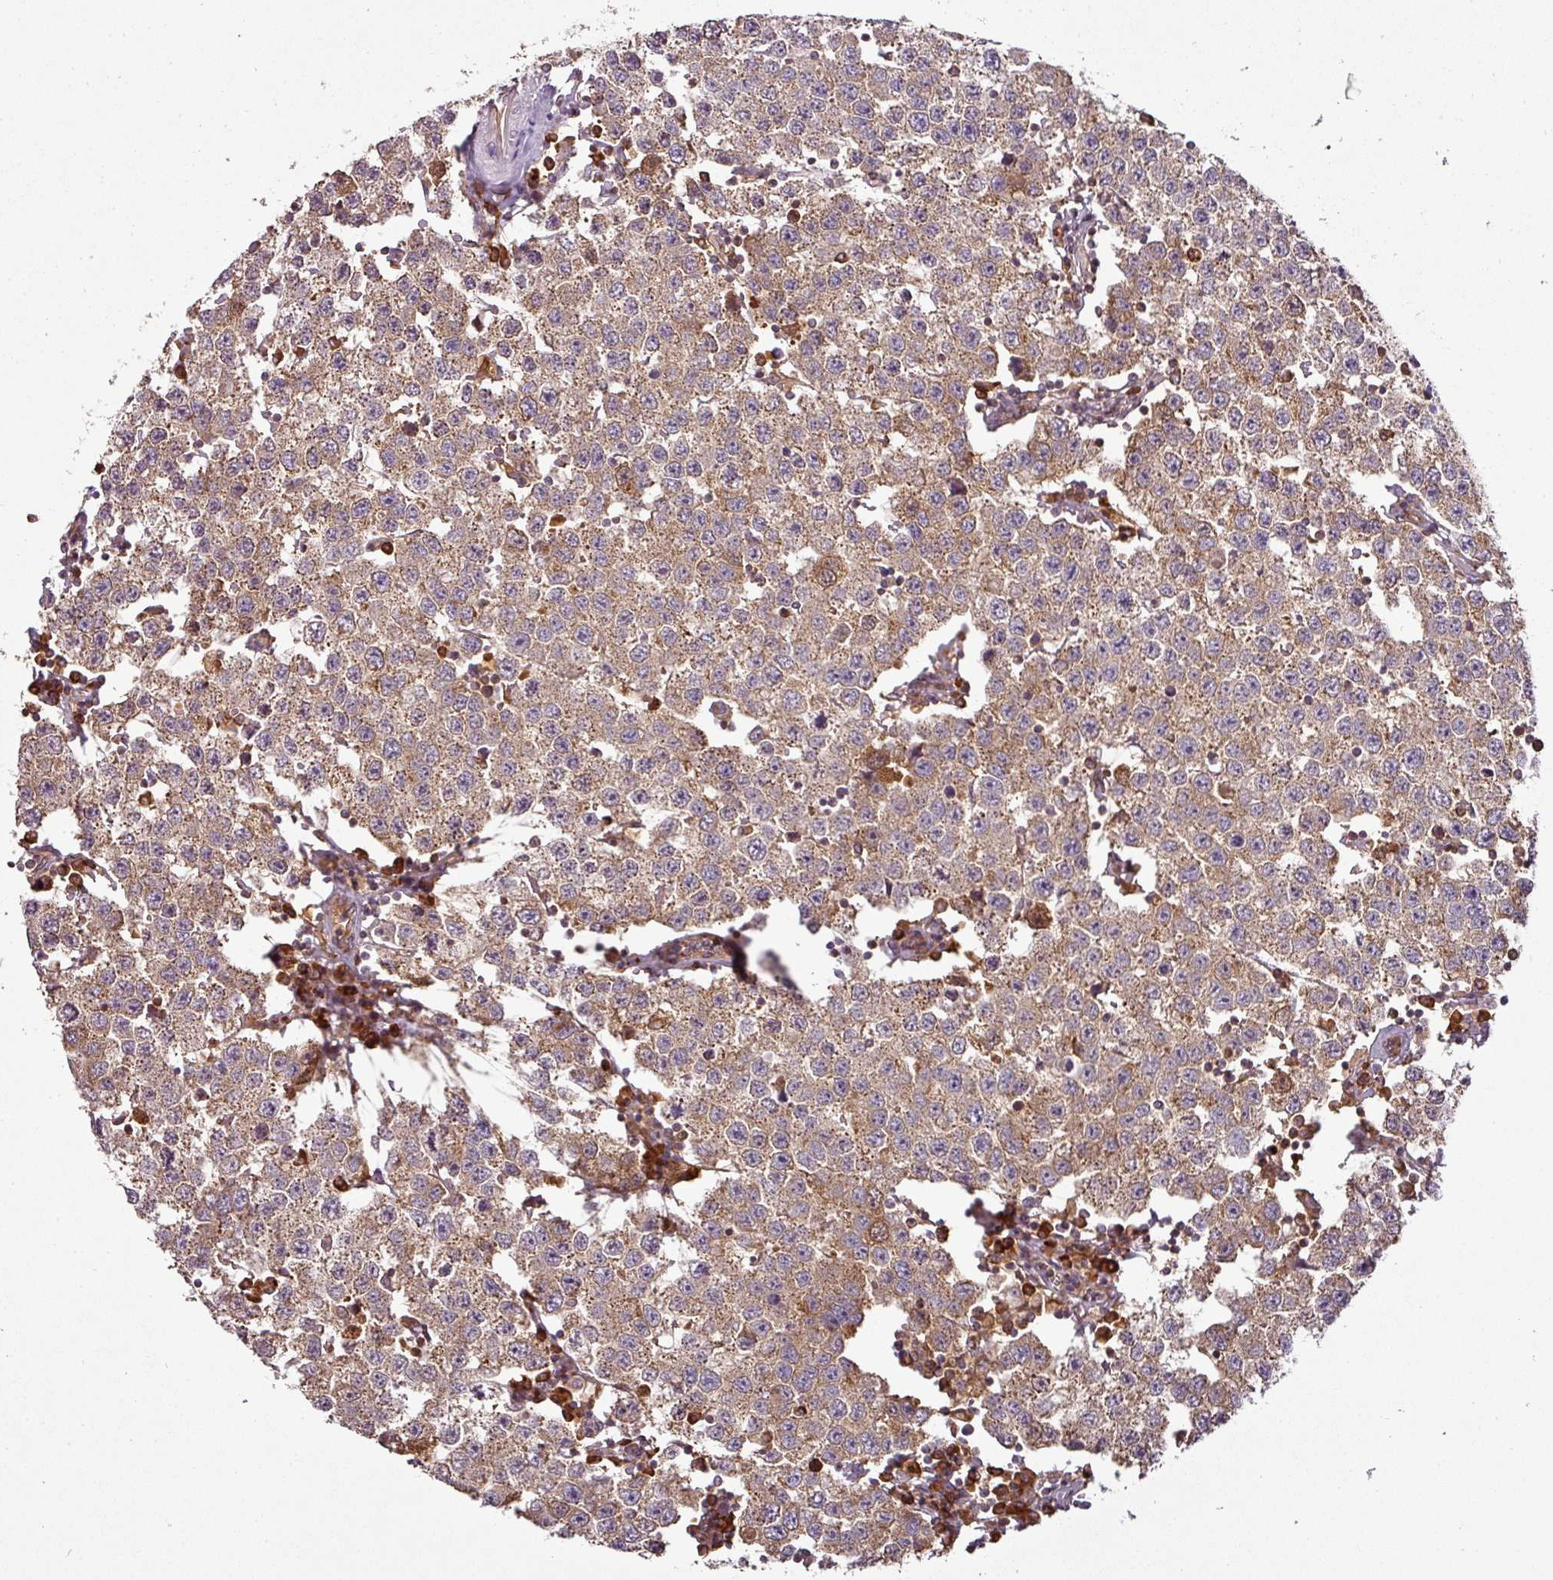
{"staining": {"intensity": "moderate", "quantity": ">75%", "location": "cytoplasmic/membranous"}, "tissue": "testis cancer", "cell_type": "Tumor cells", "image_type": "cancer", "snomed": [{"axis": "morphology", "description": "Seminoma, NOS"}, {"axis": "topography", "description": "Testis"}], "caption": "Immunohistochemical staining of testis seminoma reveals medium levels of moderate cytoplasmic/membranous positivity in approximately >75% of tumor cells.", "gene": "GALP", "patient": {"sex": "male", "age": 34}}